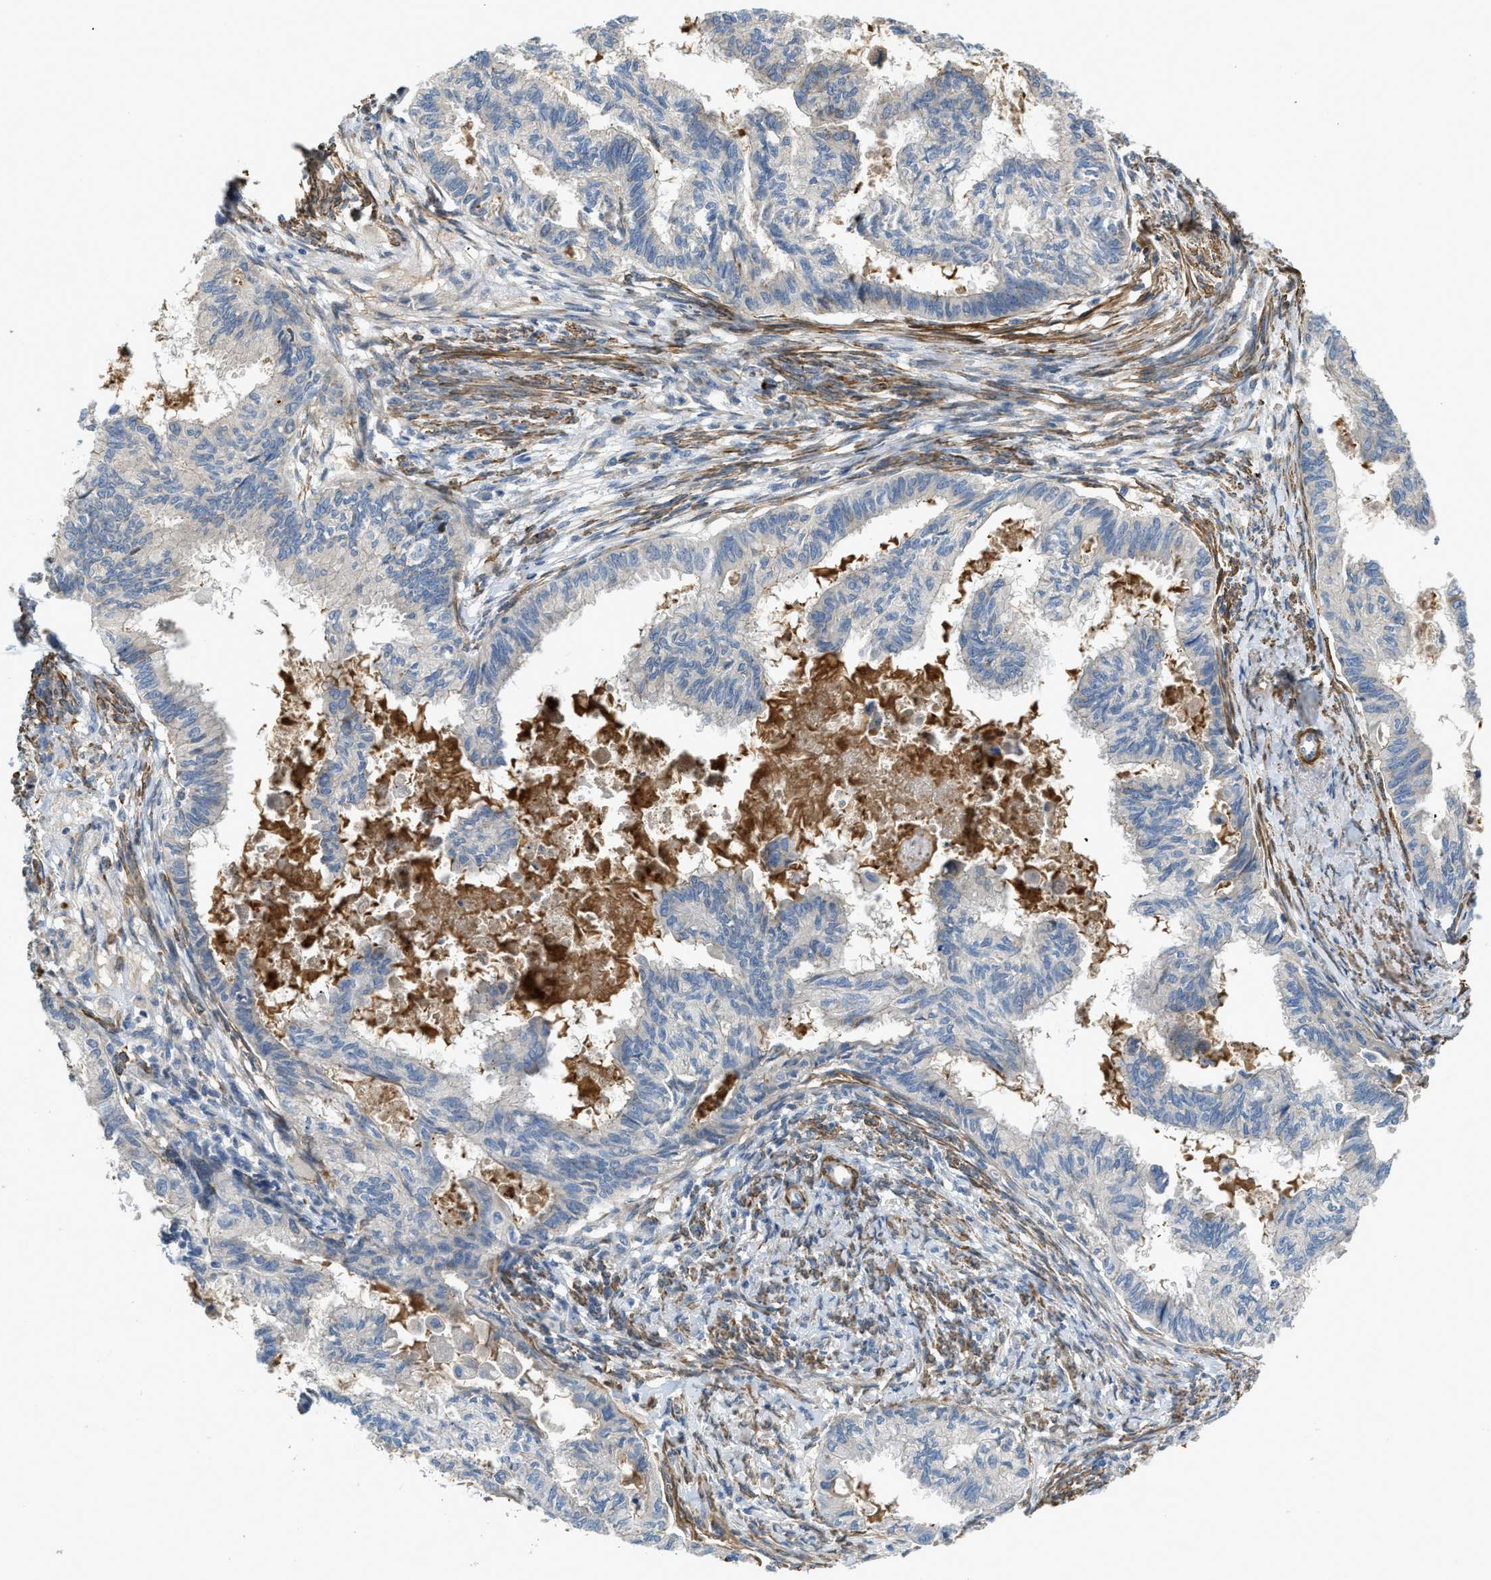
{"staining": {"intensity": "weak", "quantity": "<25%", "location": "cytoplasmic/membranous"}, "tissue": "cervical cancer", "cell_type": "Tumor cells", "image_type": "cancer", "snomed": [{"axis": "morphology", "description": "Normal tissue, NOS"}, {"axis": "morphology", "description": "Adenocarcinoma, NOS"}, {"axis": "topography", "description": "Cervix"}, {"axis": "topography", "description": "Endometrium"}], "caption": "Photomicrograph shows no protein staining in tumor cells of adenocarcinoma (cervical) tissue.", "gene": "BMPR1A", "patient": {"sex": "female", "age": 86}}